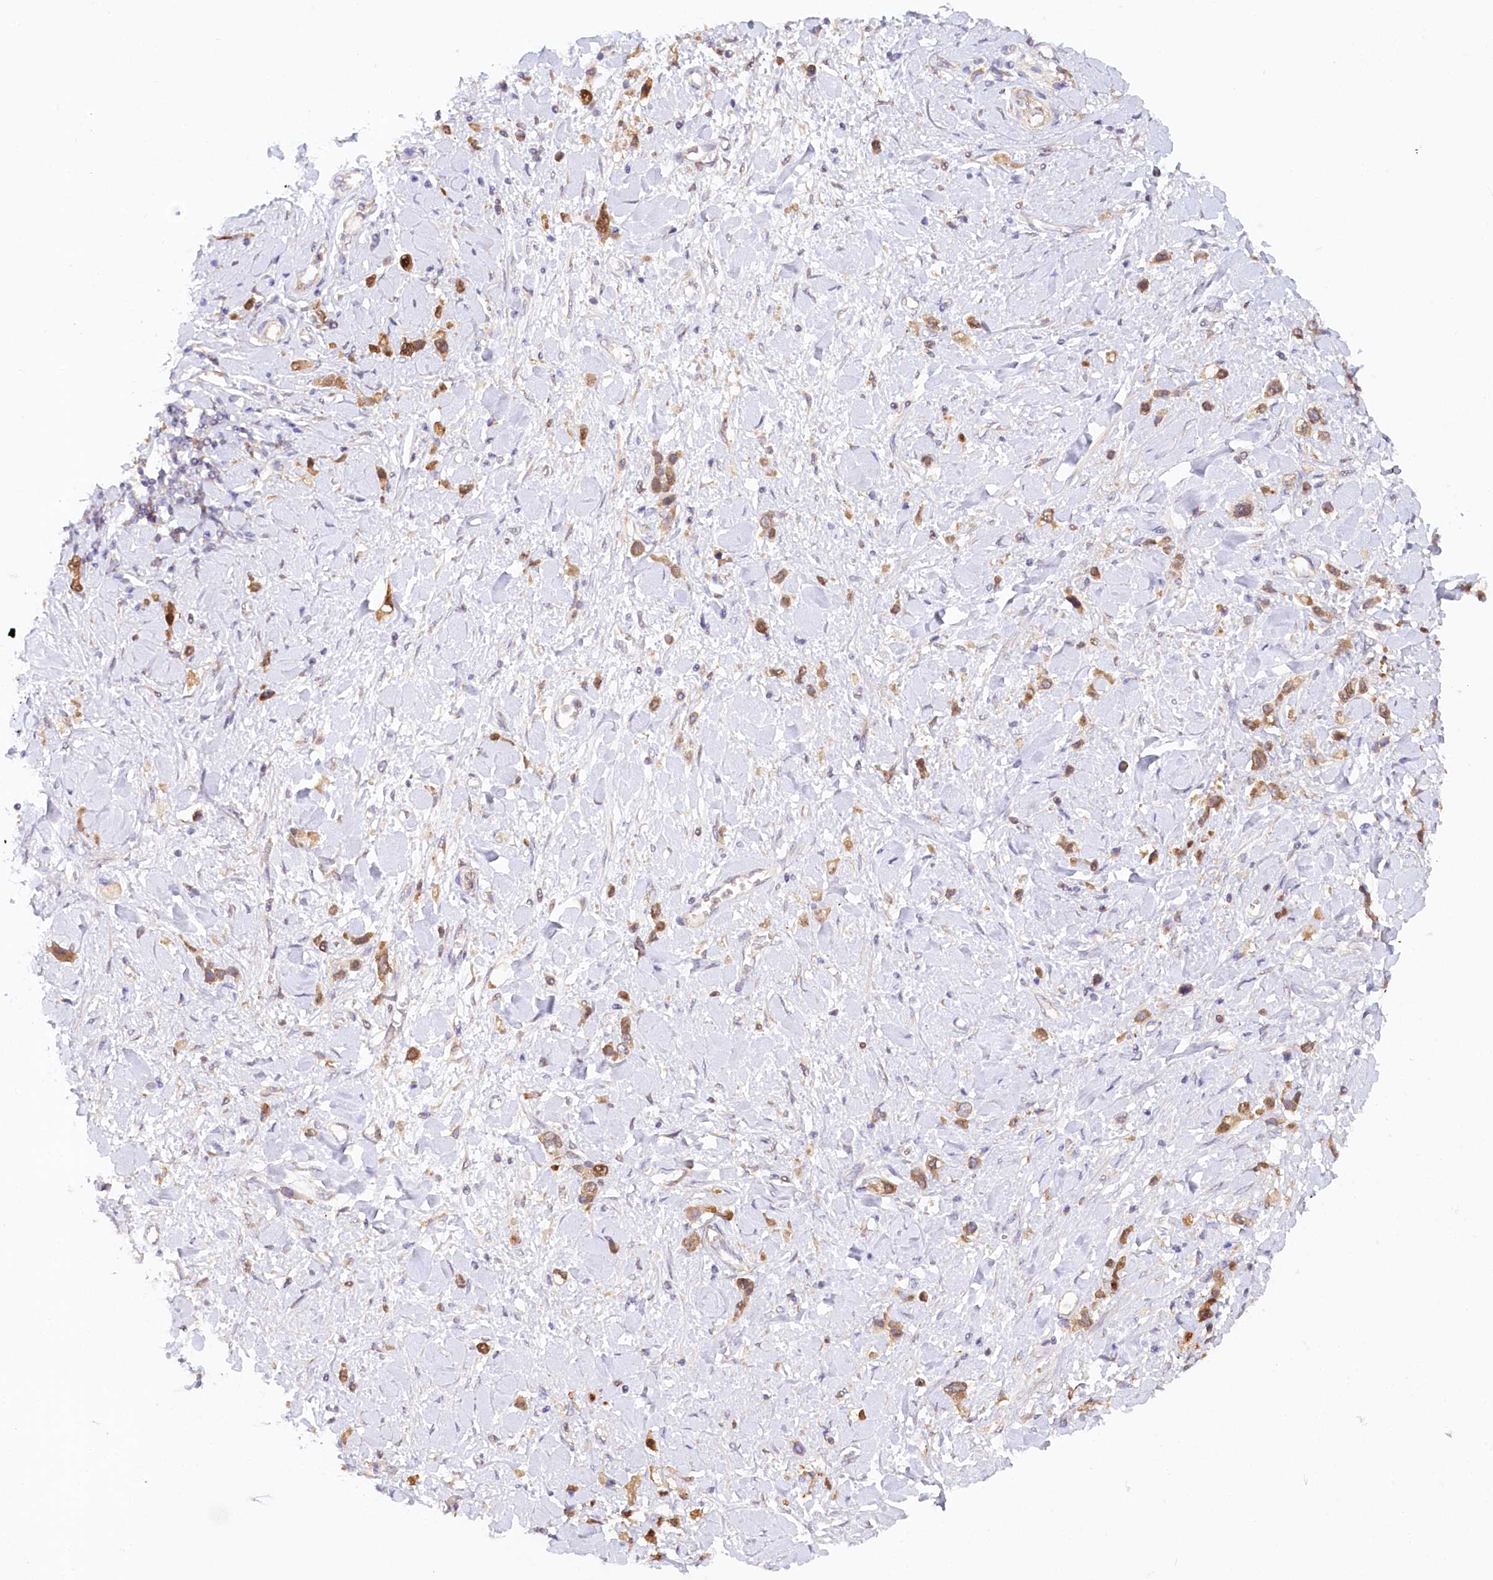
{"staining": {"intensity": "moderate", "quantity": ">75%", "location": "cytoplasmic/membranous"}, "tissue": "stomach cancer", "cell_type": "Tumor cells", "image_type": "cancer", "snomed": [{"axis": "morphology", "description": "Normal tissue, NOS"}, {"axis": "morphology", "description": "Adenocarcinoma, NOS"}, {"axis": "topography", "description": "Stomach, upper"}, {"axis": "topography", "description": "Stomach"}], "caption": "DAB (3,3'-diaminobenzidine) immunohistochemical staining of human stomach adenocarcinoma exhibits moderate cytoplasmic/membranous protein staining in about >75% of tumor cells.", "gene": "PAIP2", "patient": {"sex": "female", "age": 65}}